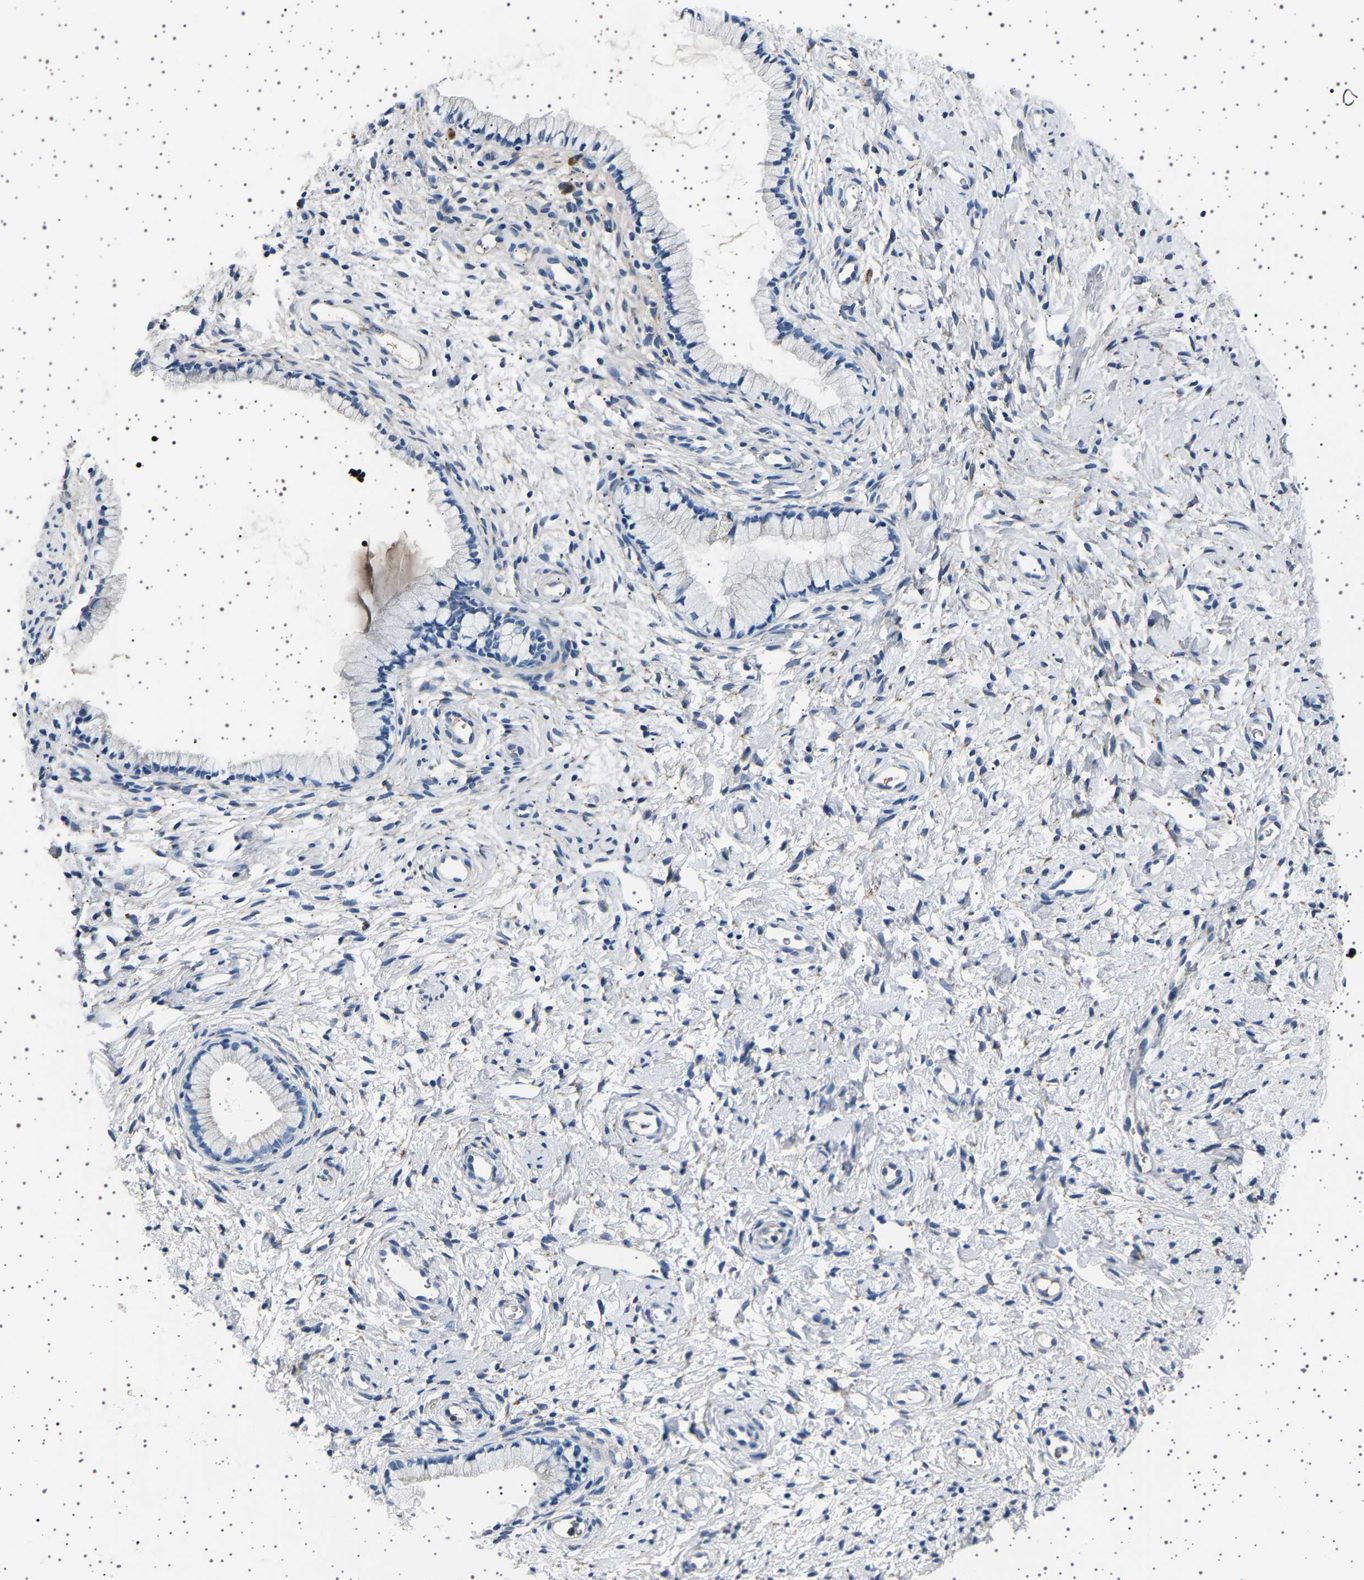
{"staining": {"intensity": "negative", "quantity": "none", "location": "none"}, "tissue": "cervix", "cell_type": "Glandular cells", "image_type": "normal", "snomed": [{"axis": "morphology", "description": "Normal tissue, NOS"}, {"axis": "topography", "description": "Cervix"}], "caption": "Image shows no significant protein staining in glandular cells of unremarkable cervix.", "gene": "FTCD", "patient": {"sex": "female", "age": 72}}